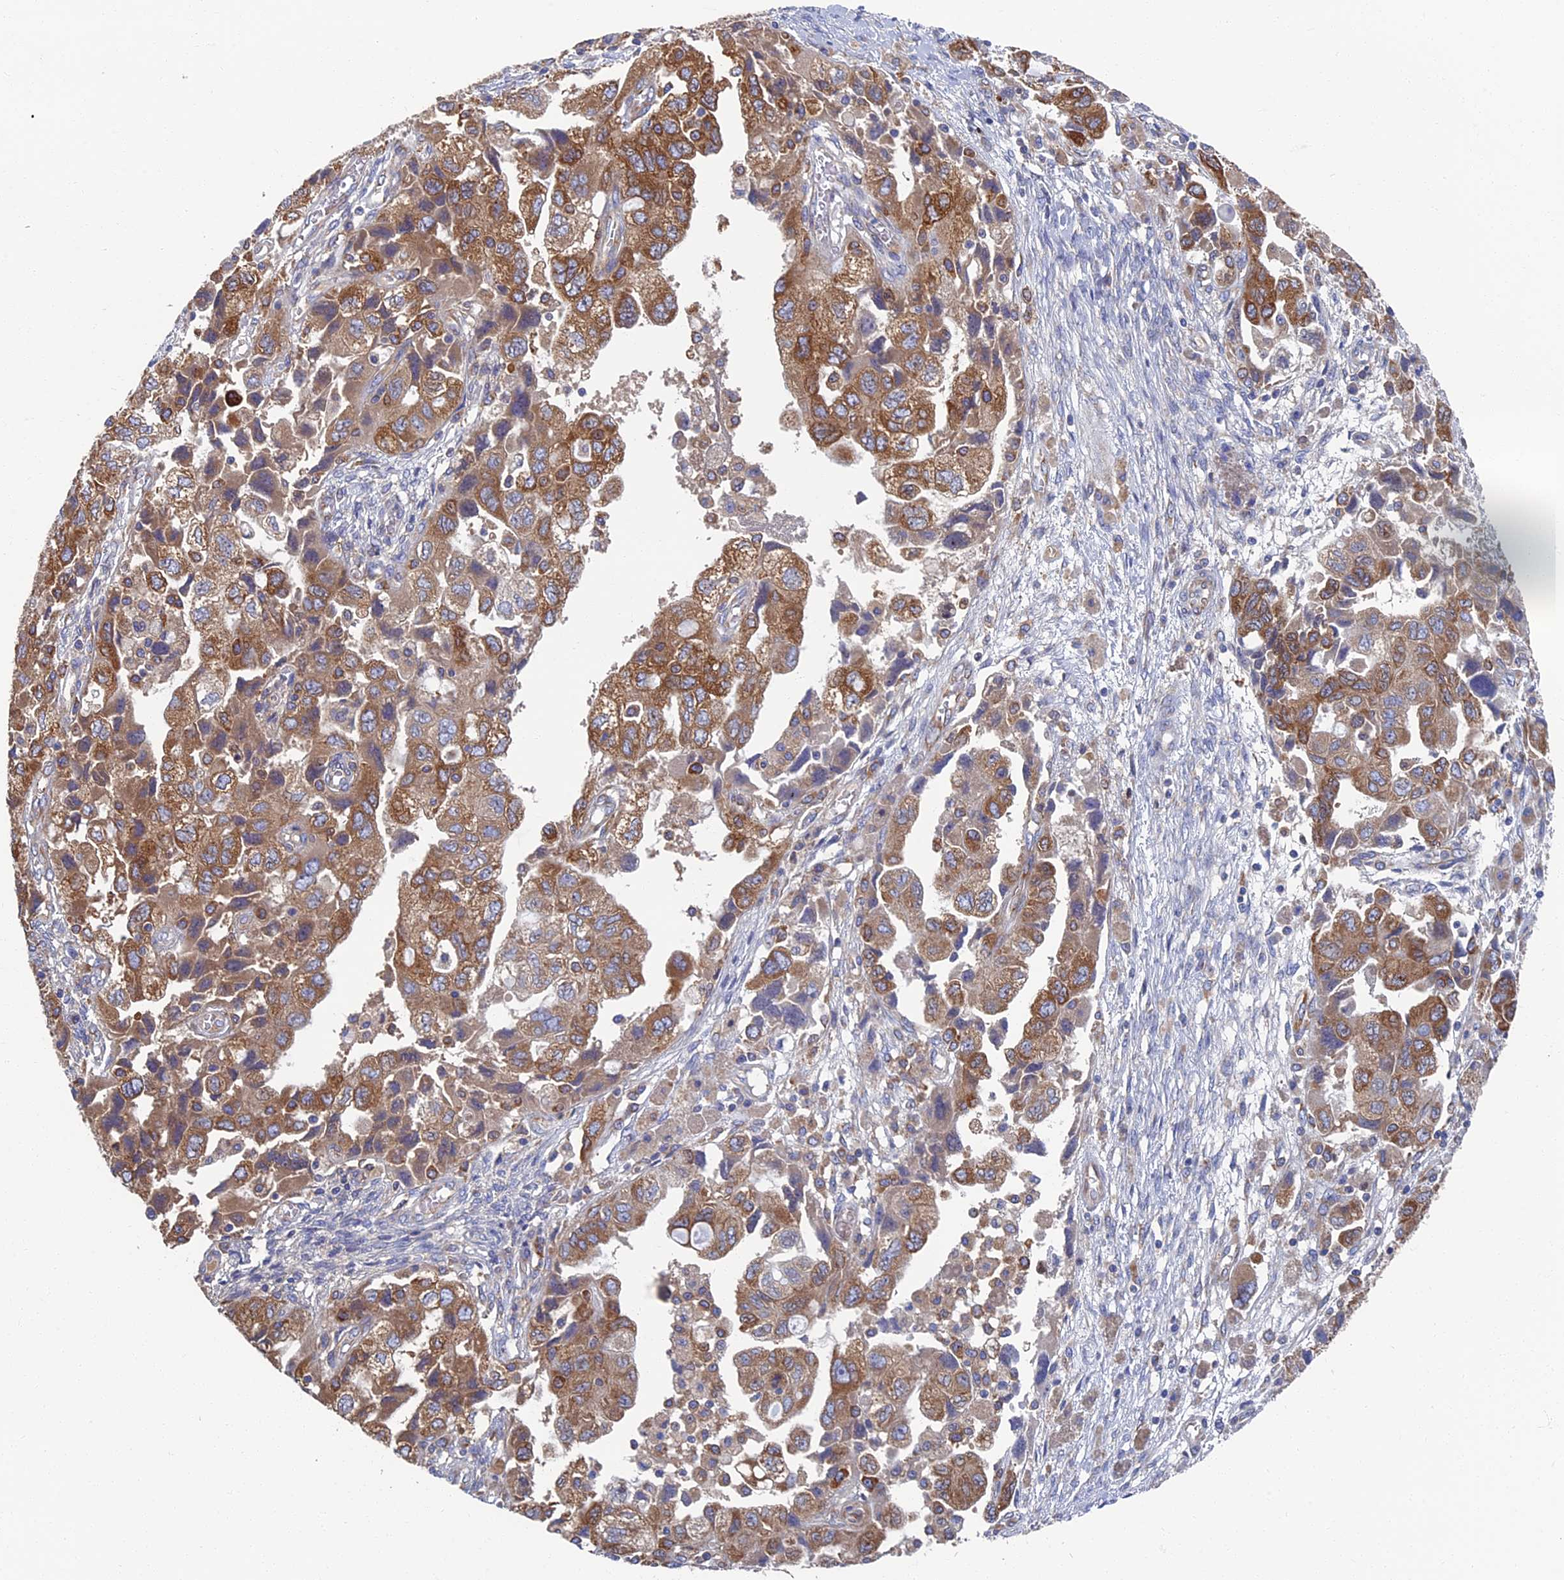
{"staining": {"intensity": "moderate", "quantity": ">75%", "location": "cytoplasmic/membranous"}, "tissue": "ovarian cancer", "cell_type": "Tumor cells", "image_type": "cancer", "snomed": [{"axis": "morphology", "description": "Carcinoma, NOS"}, {"axis": "morphology", "description": "Cystadenocarcinoma, serous, NOS"}, {"axis": "topography", "description": "Ovary"}], "caption": "An immunohistochemistry image of neoplastic tissue is shown. Protein staining in brown highlights moderate cytoplasmic/membranous positivity in ovarian cancer within tumor cells.", "gene": "YBX1", "patient": {"sex": "female", "age": 69}}